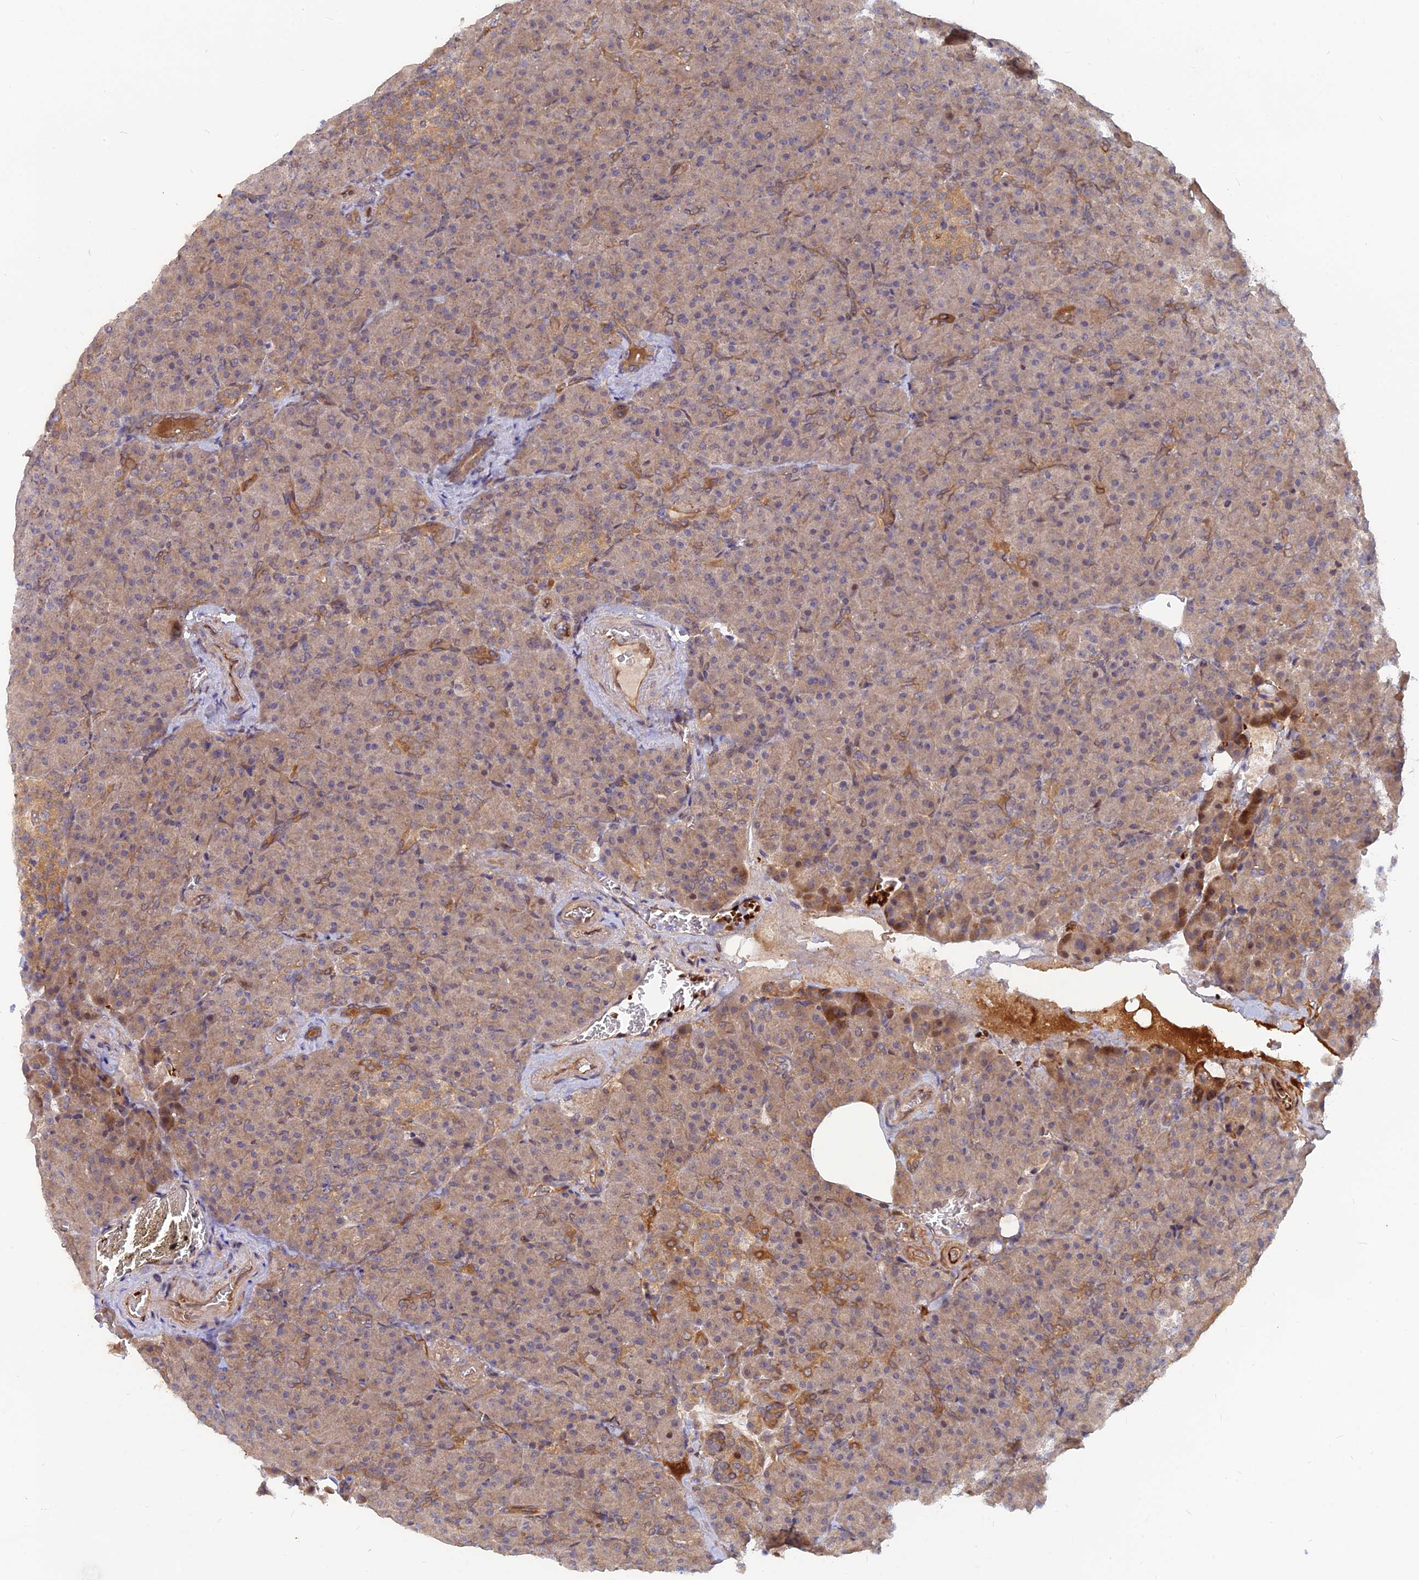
{"staining": {"intensity": "moderate", "quantity": "25%-75%", "location": "cytoplasmic/membranous"}, "tissue": "pancreas", "cell_type": "Exocrine glandular cells", "image_type": "normal", "snomed": [{"axis": "morphology", "description": "Normal tissue, NOS"}, {"axis": "topography", "description": "Pancreas"}], "caption": "This is a photomicrograph of immunohistochemistry staining of benign pancreas, which shows moderate positivity in the cytoplasmic/membranous of exocrine glandular cells.", "gene": "ARL2BP", "patient": {"sex": "female", "age": 74}}